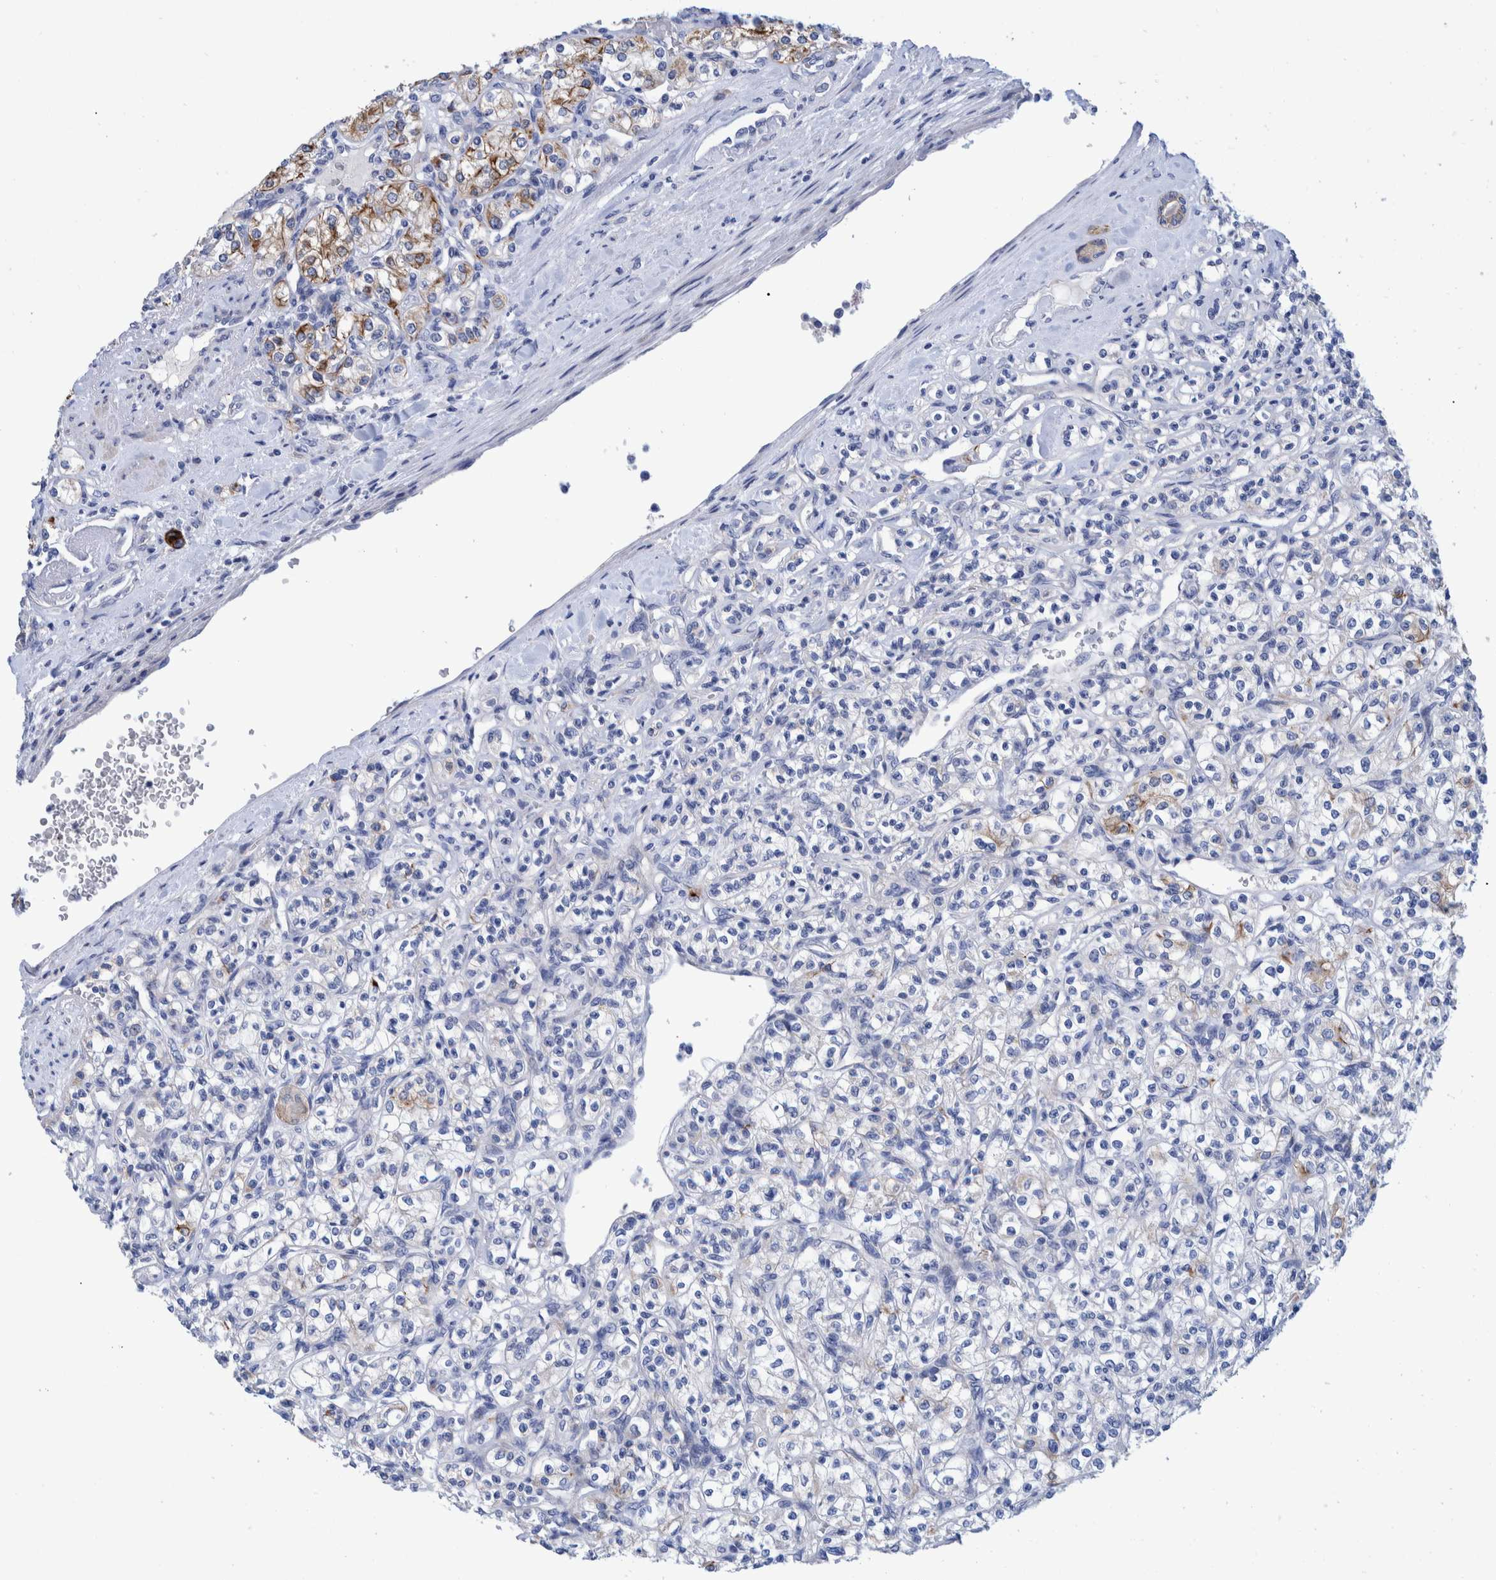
{"staining": {"intensity": "moderate", "quantity": "<25%", "location": "cytoplasmic/membranous"}, "tissue": "renal cancer", "cell_type": "Tumor cells", "image_type": "cancer", "snomed": [{"axis": "morphology", "description": "Adenocarcinoma, NOS"}, {"axis": "topography", "description": "Kidney"}], "caption": "Immunohistochemical staining of human renal cancer demonstrates low levels of moderate cytoplasmic/membranous protein staining in about <25% of tumor cells. (Brightfield microscopy of DAB IHC at high magnification).", "gene": "MKS1", "patient": {"sex": "male", "age": 77}}